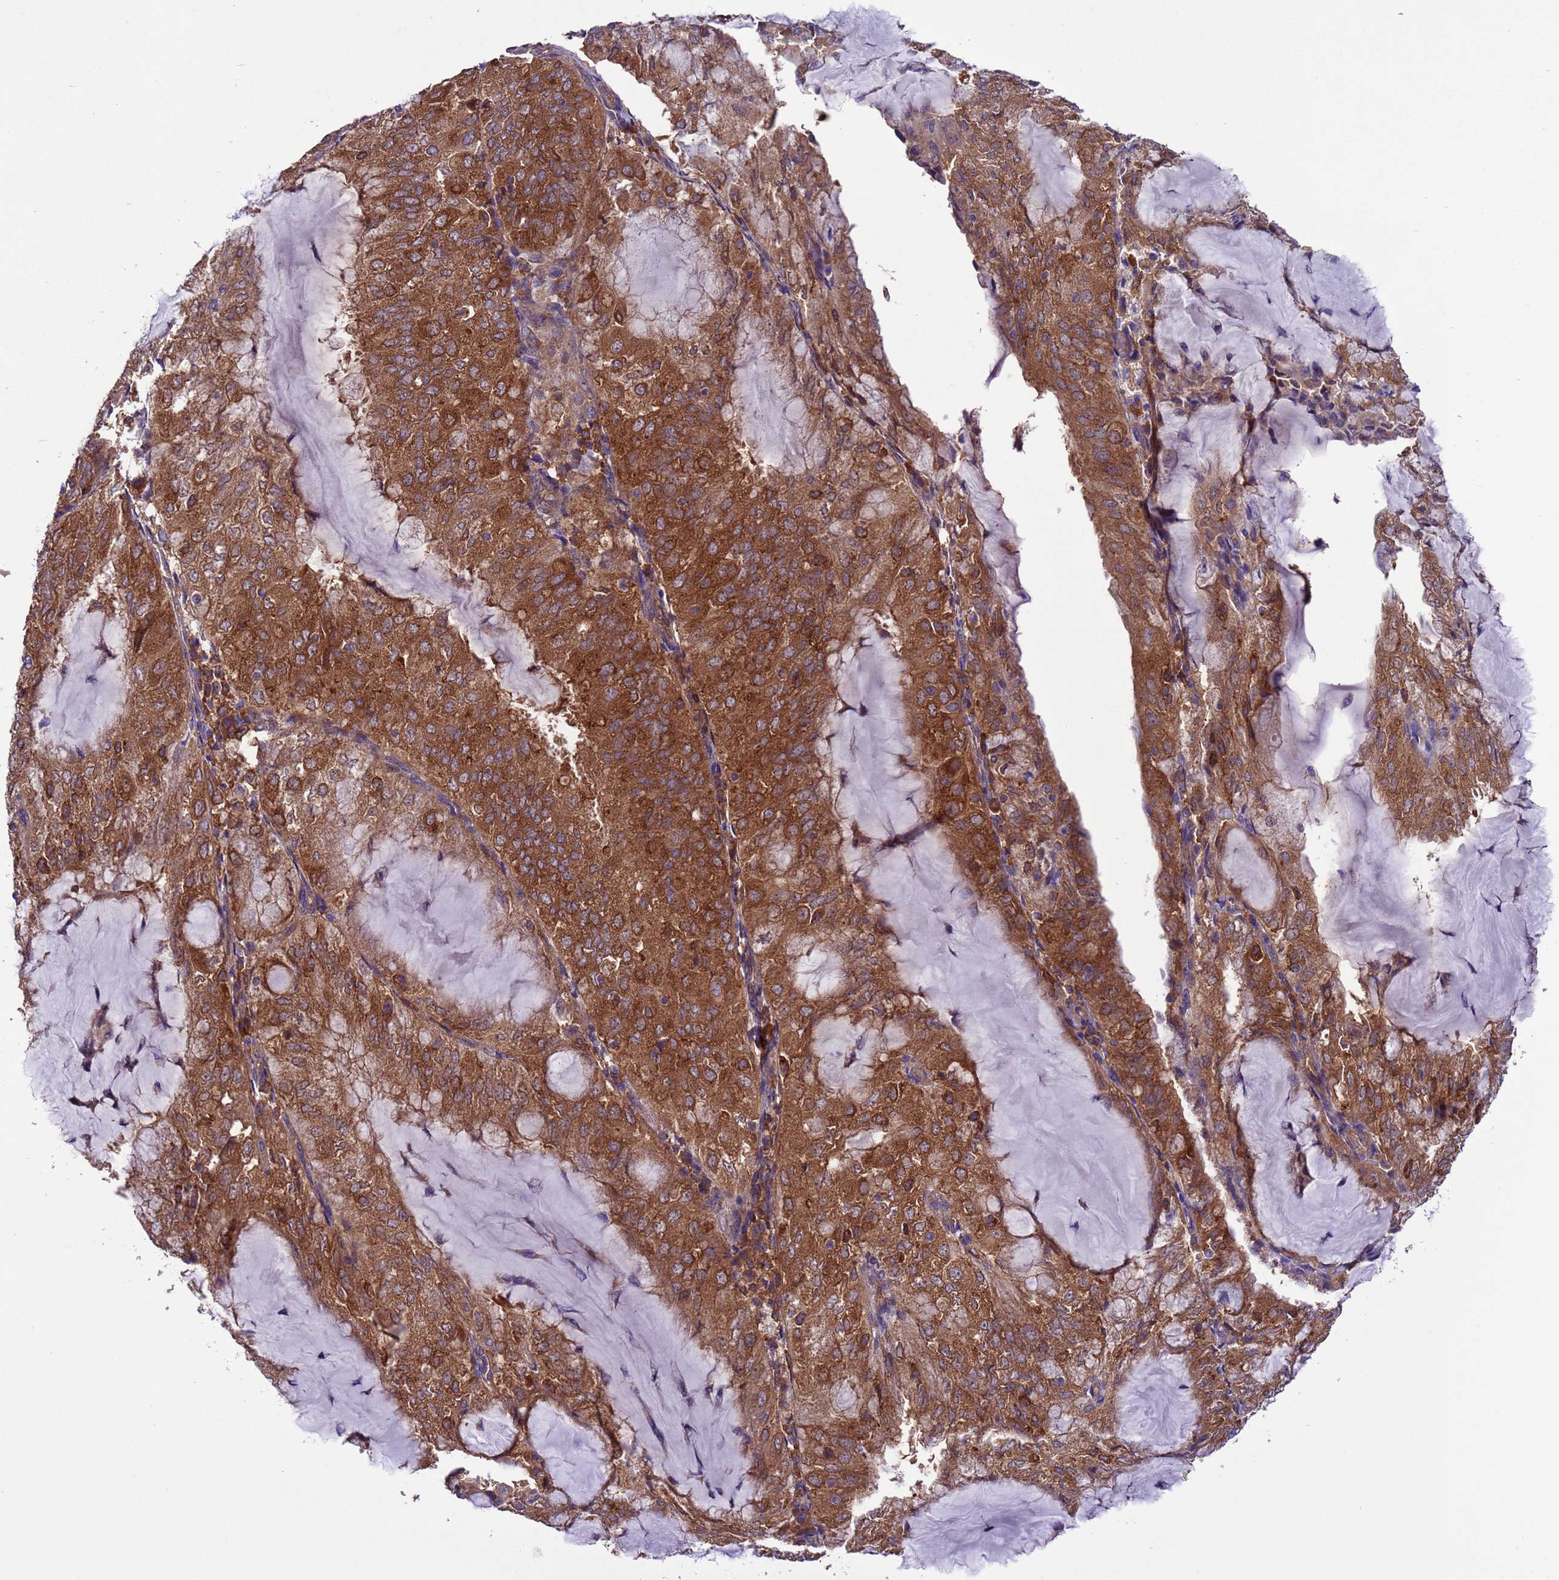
{"staining": {"intensity": "strong", "quantity": ">75%", "location": "cytoplasmic/membranous"}, "tissue": "endometrial cancer", "cell_type": "Tumor cells", "image_type": "cancer", "snomed": [{"axis": "morphology", "description": "Adenocarcinoma, NOS"}, {"axis": "topography", "description": "Endometrium"}], "caption": "Protein expression analysis of human adenocarcinoma (endometrial) reveals strong cytoplasmic/membranous expression in about >75% of tumor cells.", "gene": "ARHGAP12", "patient": {"sex": "female", "age": 81}}